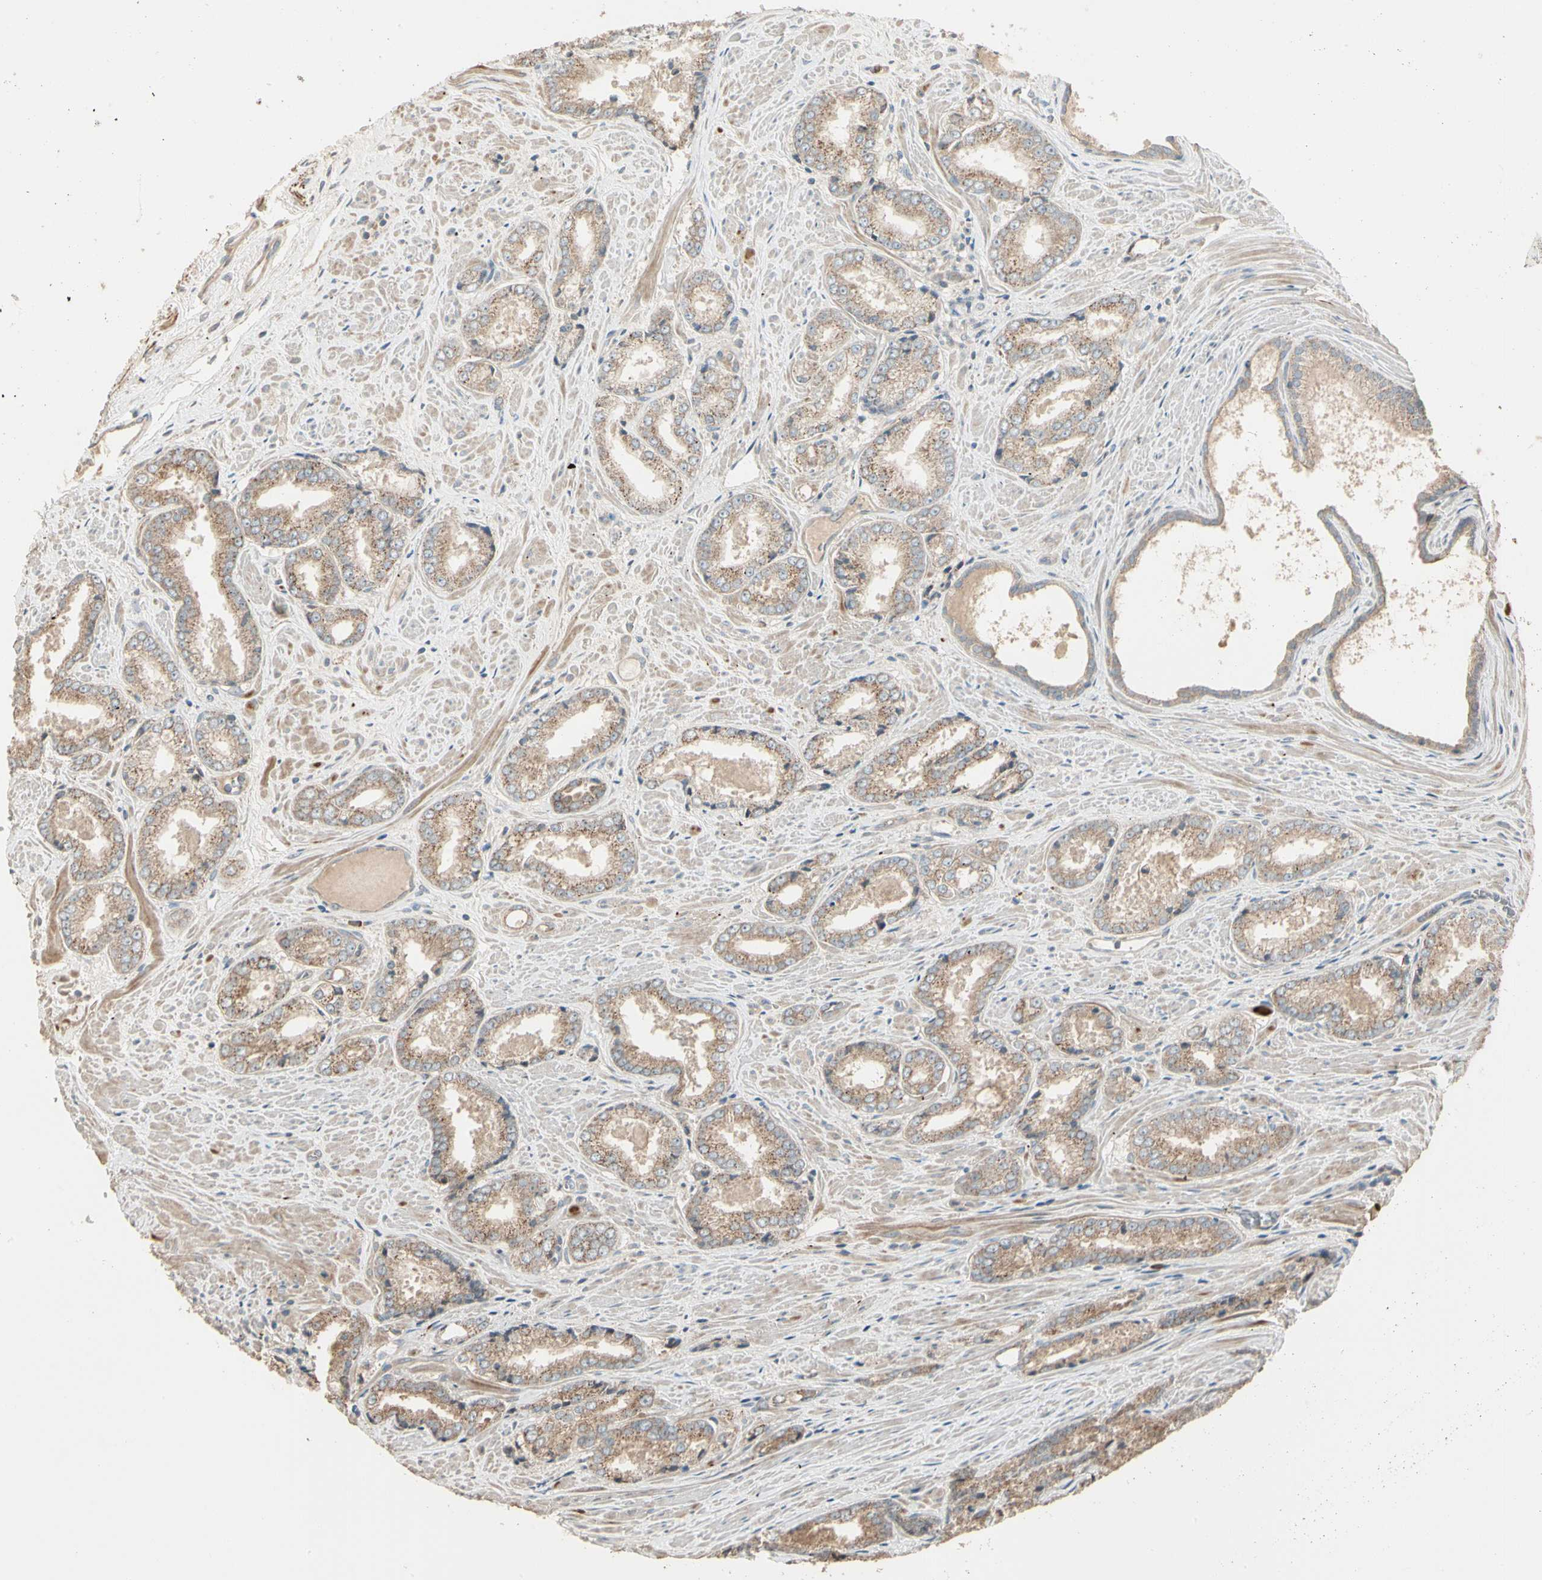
{"staining": {"intensity": "moderate", "quantity": ">75%", "location": "cytoplasmic/membranous"}, "tissue": "prostate cancer", "cell_type": "Tumor cells", "image_type": "cancer", "snomed": [{"axis": "morphology", "description": "Adenocarcinoma, Low grade"}, {"axis": "topography", "description": "Prostate"}], "caption": "Prostate cancer (adenocarcinoma (low-grade)) stained for a protein (brown) shows moderate cytoplasmic/membranous positive positivity in approximately >75% of tumor cells.", "gene": "TNFRSF21", "patient": {"sex": "male", "age": 64}}